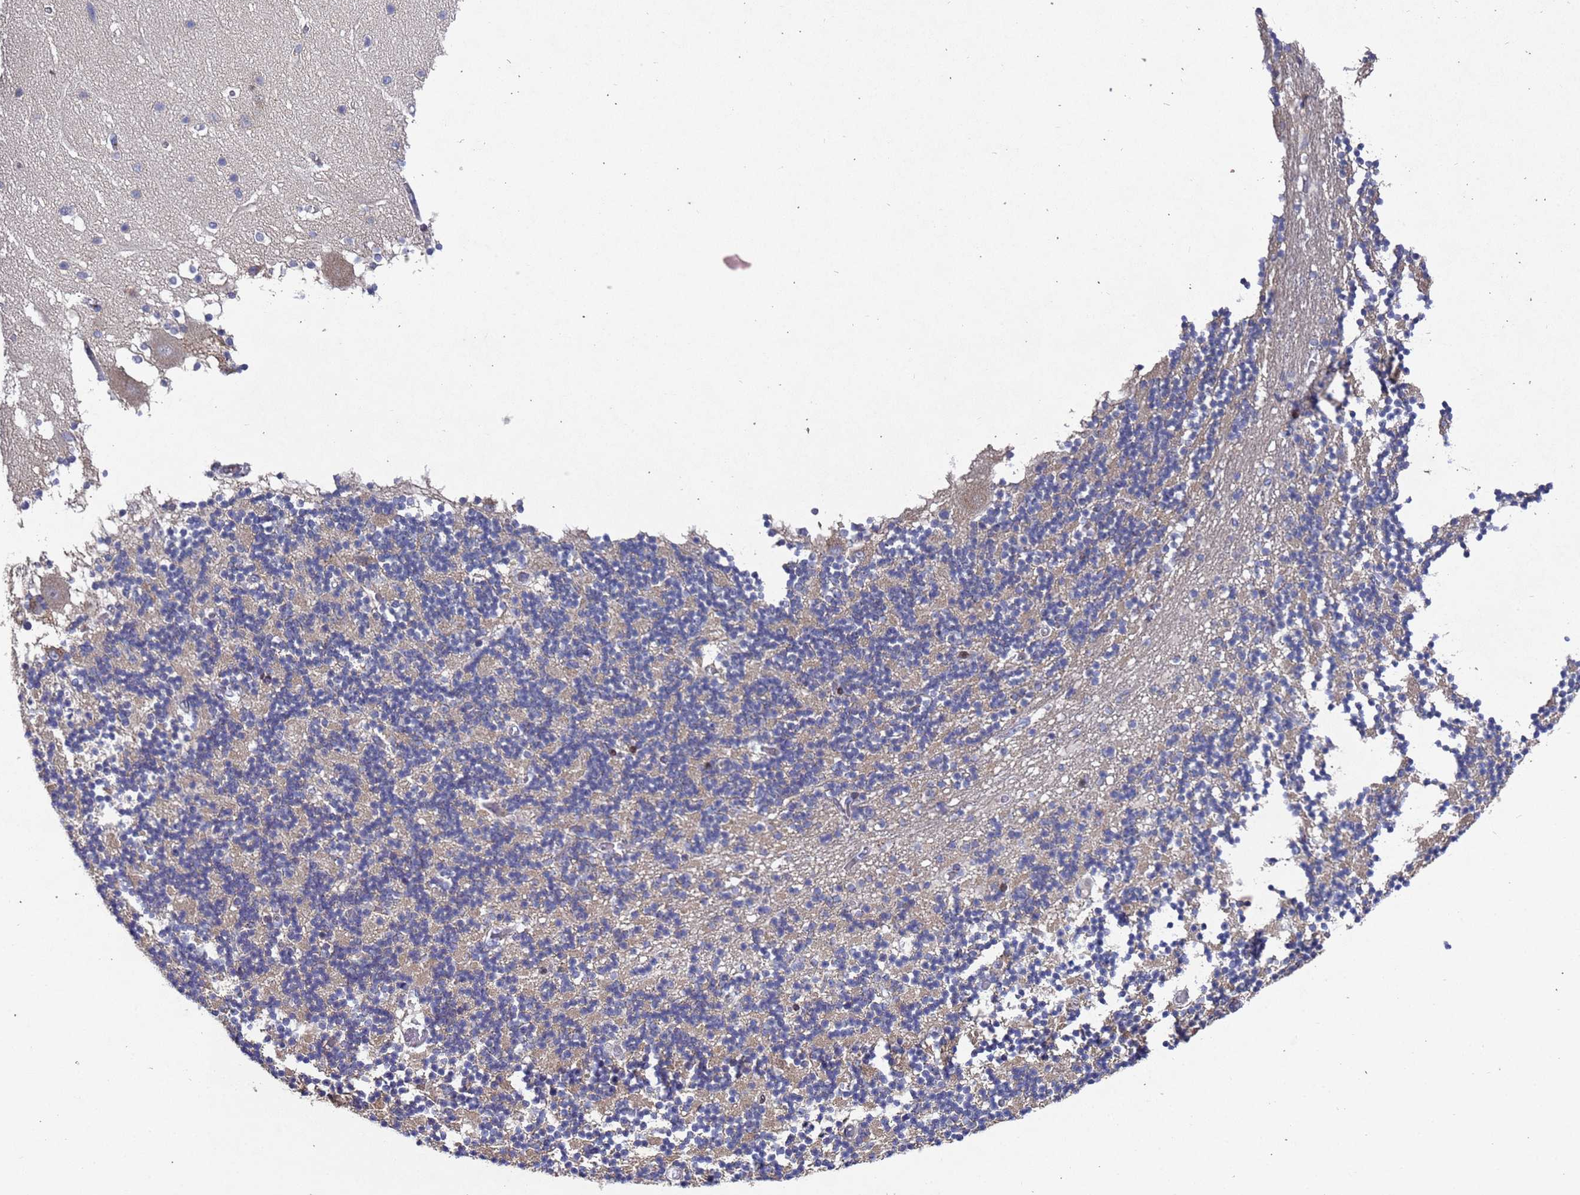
{"staining": {"intensity": "negative", "quantity": "none", "location": "none"}, "tissue": "cerebellum", "cell_type": "Cells in granular layer", "image_type": "normal", "snomed": [{"axis": "morphology", "description": "Normal tissue, NOS"}, {"axis": "topography", "description": "Cerebellum"}], "caption": "This histopathology image is of normal cerebellum stained with immunohistochemistry (IHC) to label a protein in brown with the nuclei are counter-stained blue. There is no staining in cells in granular layer. (Stains: DAB (3,3'-diaminobenzidine) immunohistochemistry (IHC) with hematoxylin counter stain, Microscopy: brightfield microscopy at high magnification).", "gene": "NSUN6", "patient": {"sex": "female", "age": 28}}